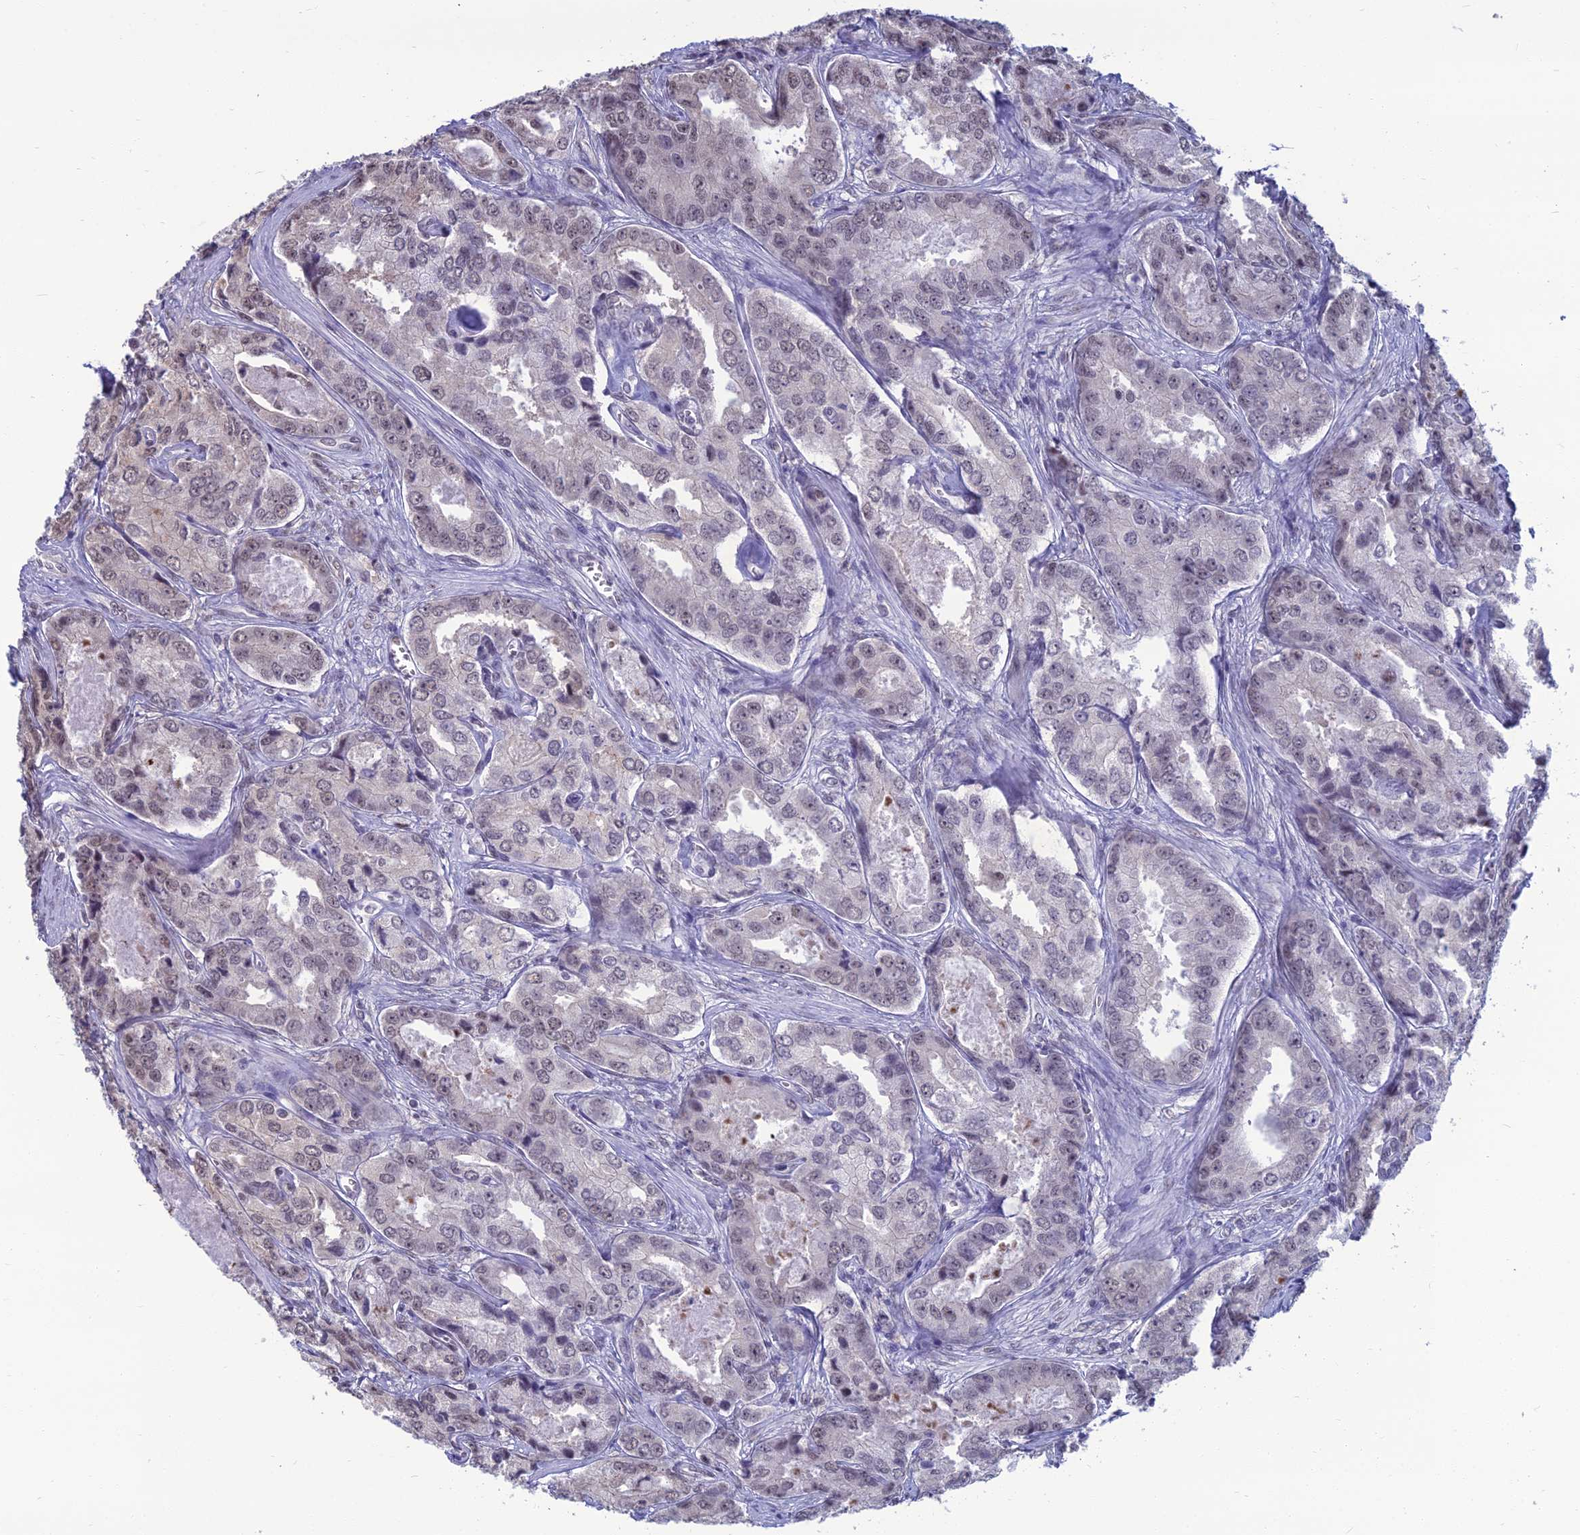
{"staining": {"intensity": "weak", "quantity": "<25%", "location": "nuclear"}, "tissue": "prostate cancer", "cell_type": "Tumor cells", "image_type": "cancer", "snomed": [{"axis": "morphology", "description": "Adenocarcinoma, Low grade"}, {"axis": "topography", "description": "Prostate"}], "caption": "Tumor cells are negative for protein expression in human low-grade adenocarcinoma (prostate).", "gene": "SRSF7", "patient": {"sex": "male", "age": 68}}